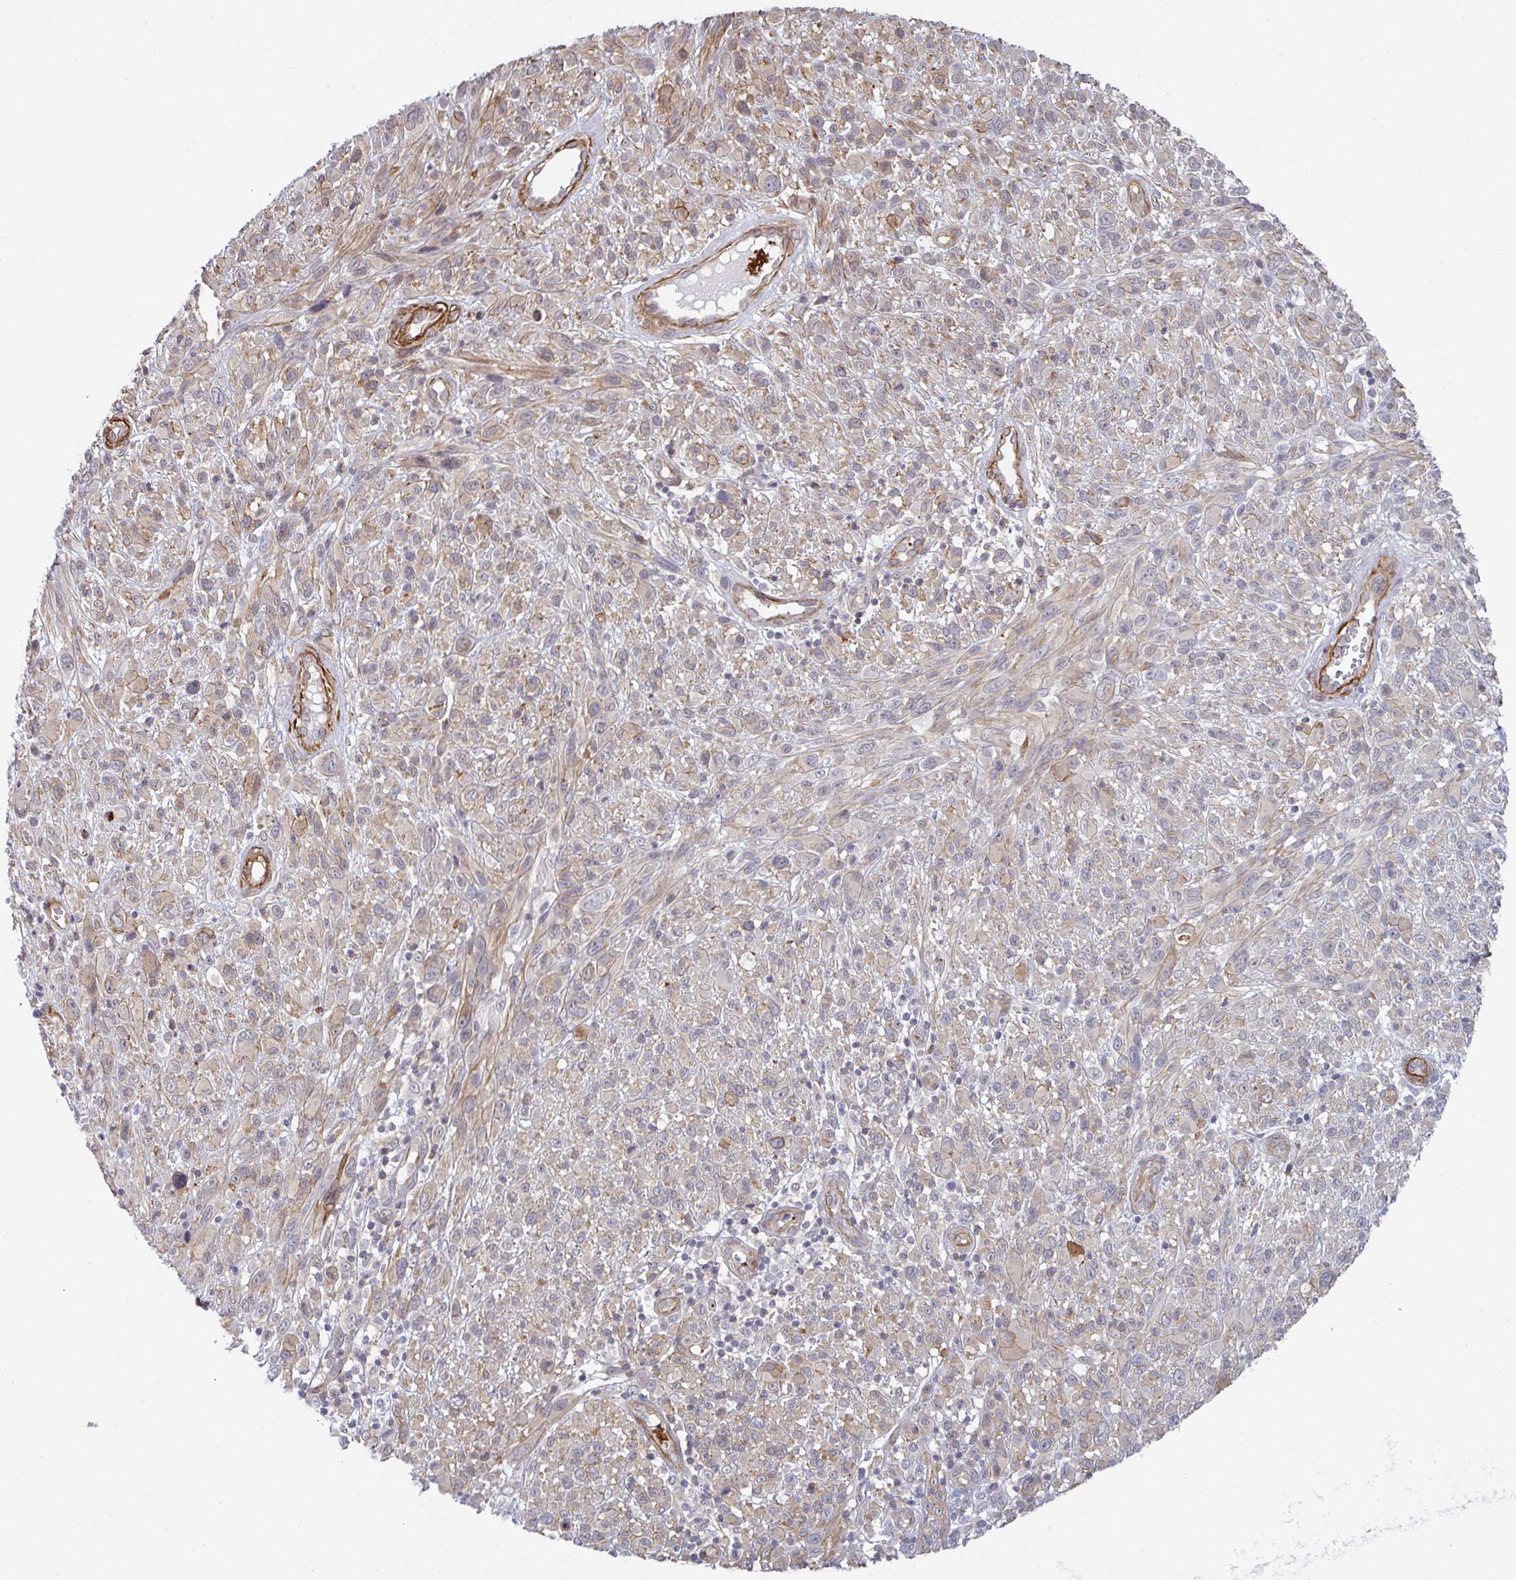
{"staining": {"intensity": "moderate", "quantity": "<25%", "location": "cytoplasmic/membranous"}, "tissue": "melanoma", "cell_type": "Tumor cells", "image_type": "cancer", "snomed": [{"axis": "morphology", "description": "Malignant melanoma, NOS"}, {"axis": "topography", "description": "Skin"}], "caption": "Malignant melanoma stained with DAB immunohistochemistry exhibits low levels of moderate cytoplasmic/membranous expression in about <25% of tumor cells. The staining is performed using DAB brown chromogen to label protein expression. The nuclei are counter-stained blue using hematoxylin.", "gene": "NEURL4", "patient": {"sex": "male", "age": 68}}